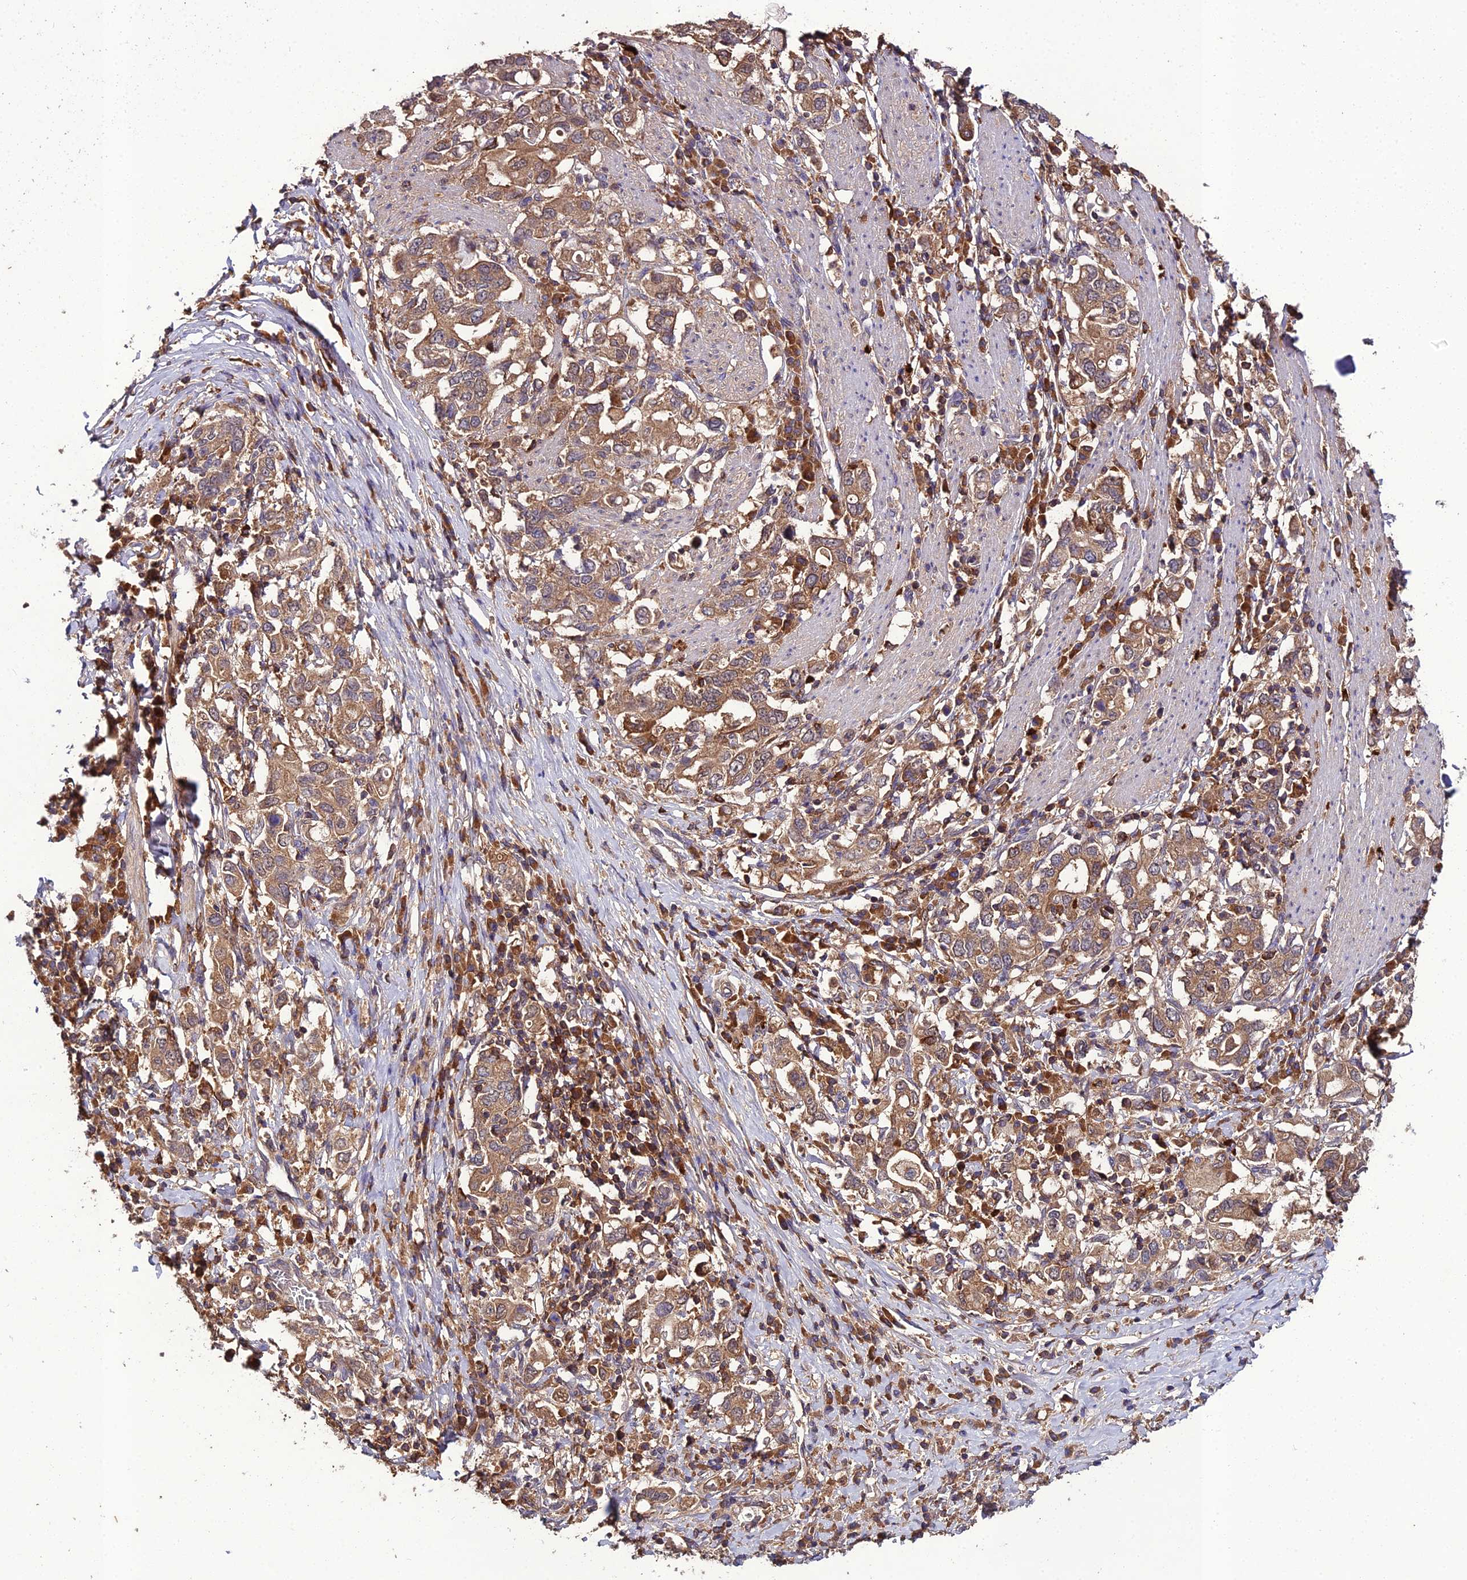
{"staining": {"intensity": "moderate", "quantity": ">75%", "location": "cytoplasmic/membranous"}, "tissue": "stomach cancer", "cell_type": "Tumor cells", "image_type": "cancer", "snomed": [{"axis": "morphology", "description": "Adenocarcinoma, NOS"}, {"axis": "topography", "description": "Stomach, upper"}, {"axis": "topography", "description": "Stomach"}], "caption": "About >75% of tumor cells in human stomach cancer exhibit moderate cytoplasmic/membranous protein positivity as visualized by brown immunohistochemical staining.", "gene": "TMEM258", "patient": {"sex": "male", "age": 62}}